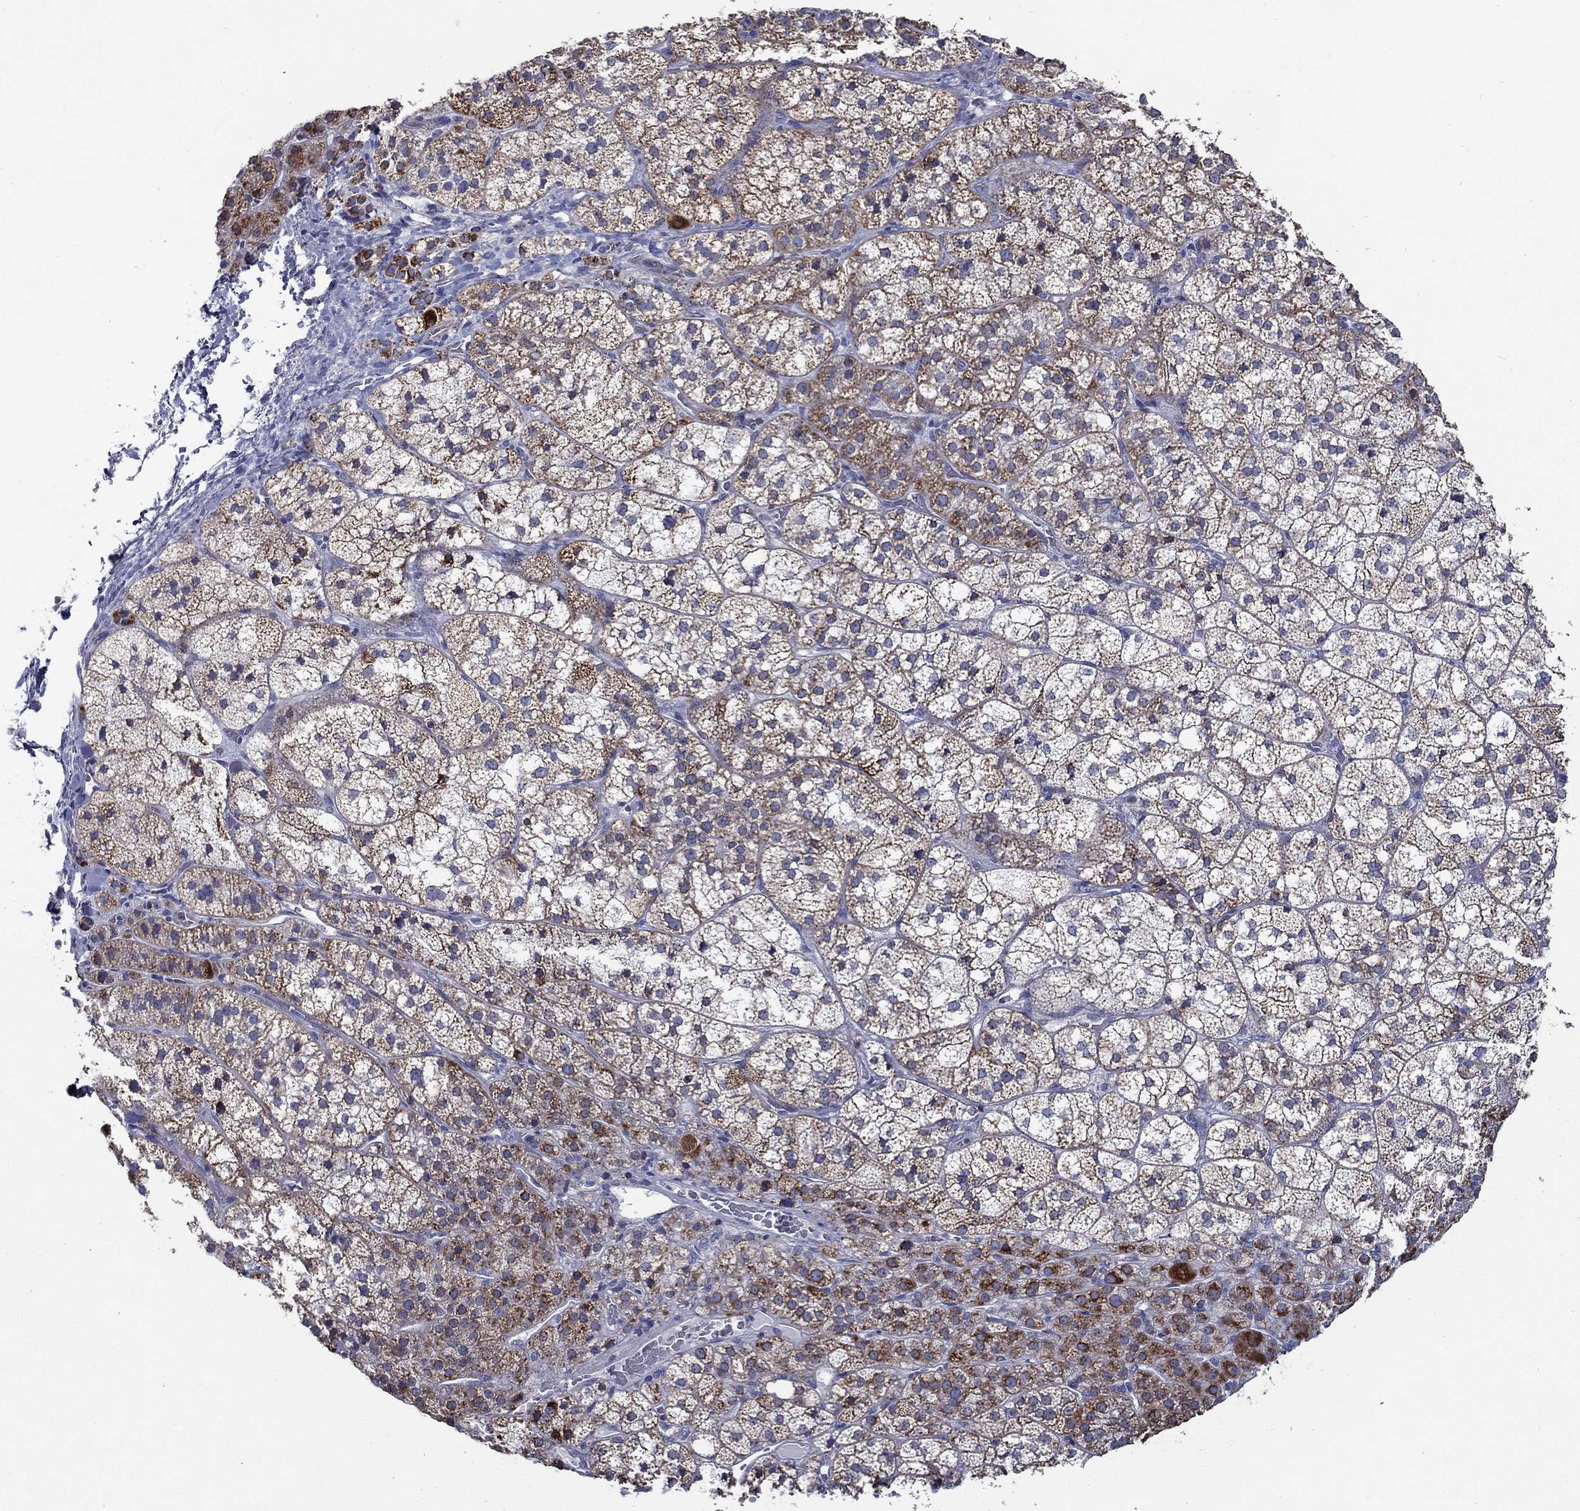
{"staining": {"intensity": "strong", "quantity": "25%-75%", "location": "cytoplasmic/membranous"}, "tissue": "adrenal gland", "cell_type": "Glandular cells", "image_type": "normal", "snomed": [{"axis": "morphology", "description": "Normal tissue, NOS"}, {"axis": "topography", "description": "Adrenal gland"}], "caption": "A high amount of strong cytoplasmic/membranous positivity is present in approximately 25%-75% of glandular cells in normal adrenal gland. (Stains: DAB in brown, nuclei in blue, Microscopy: brightfield microscopy at high magnification).", "gene": "SFXN1", "patient": {"sex": "female", "age": 60}}